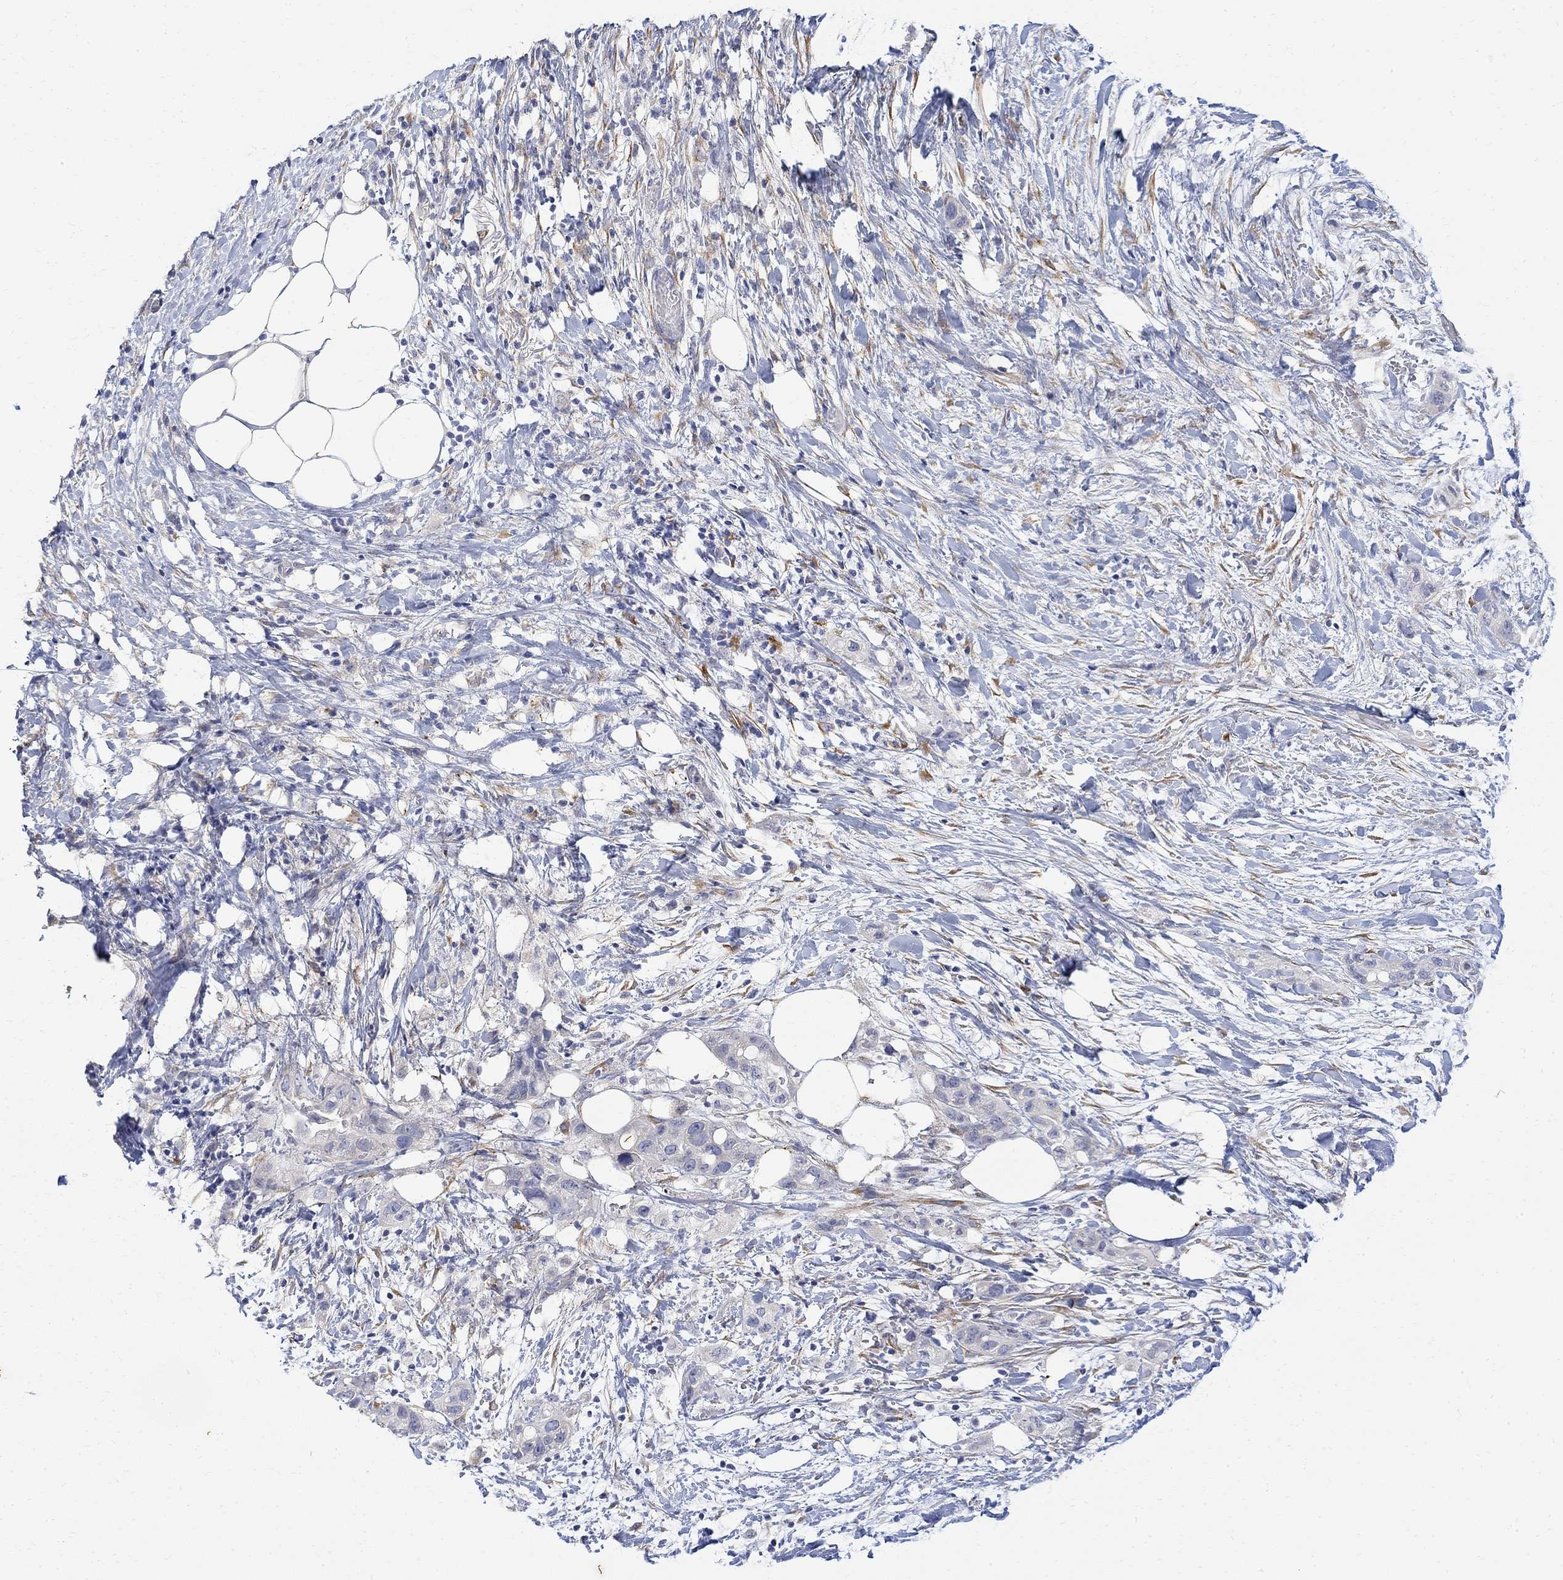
{"staining": {"intensity": "negative", "quantity": "none", "location": "none"}, "tissue": "pancreatic cancer", "cell_type": "Tumor cells", "image_type": "cancer", "snomed": [{"axis": "morphology", "description": "Adenocarcinoma, NOS"}, {"axis": "topography", "description": "Pancreas"}], "caption": "Pancreatic adenocarcinoma stained for a protein using immunohistochemistry (IHC) displays no positivity tumor cells.", "gene": "FNDC5", "patient": {"sex": "female", "age": 72}}